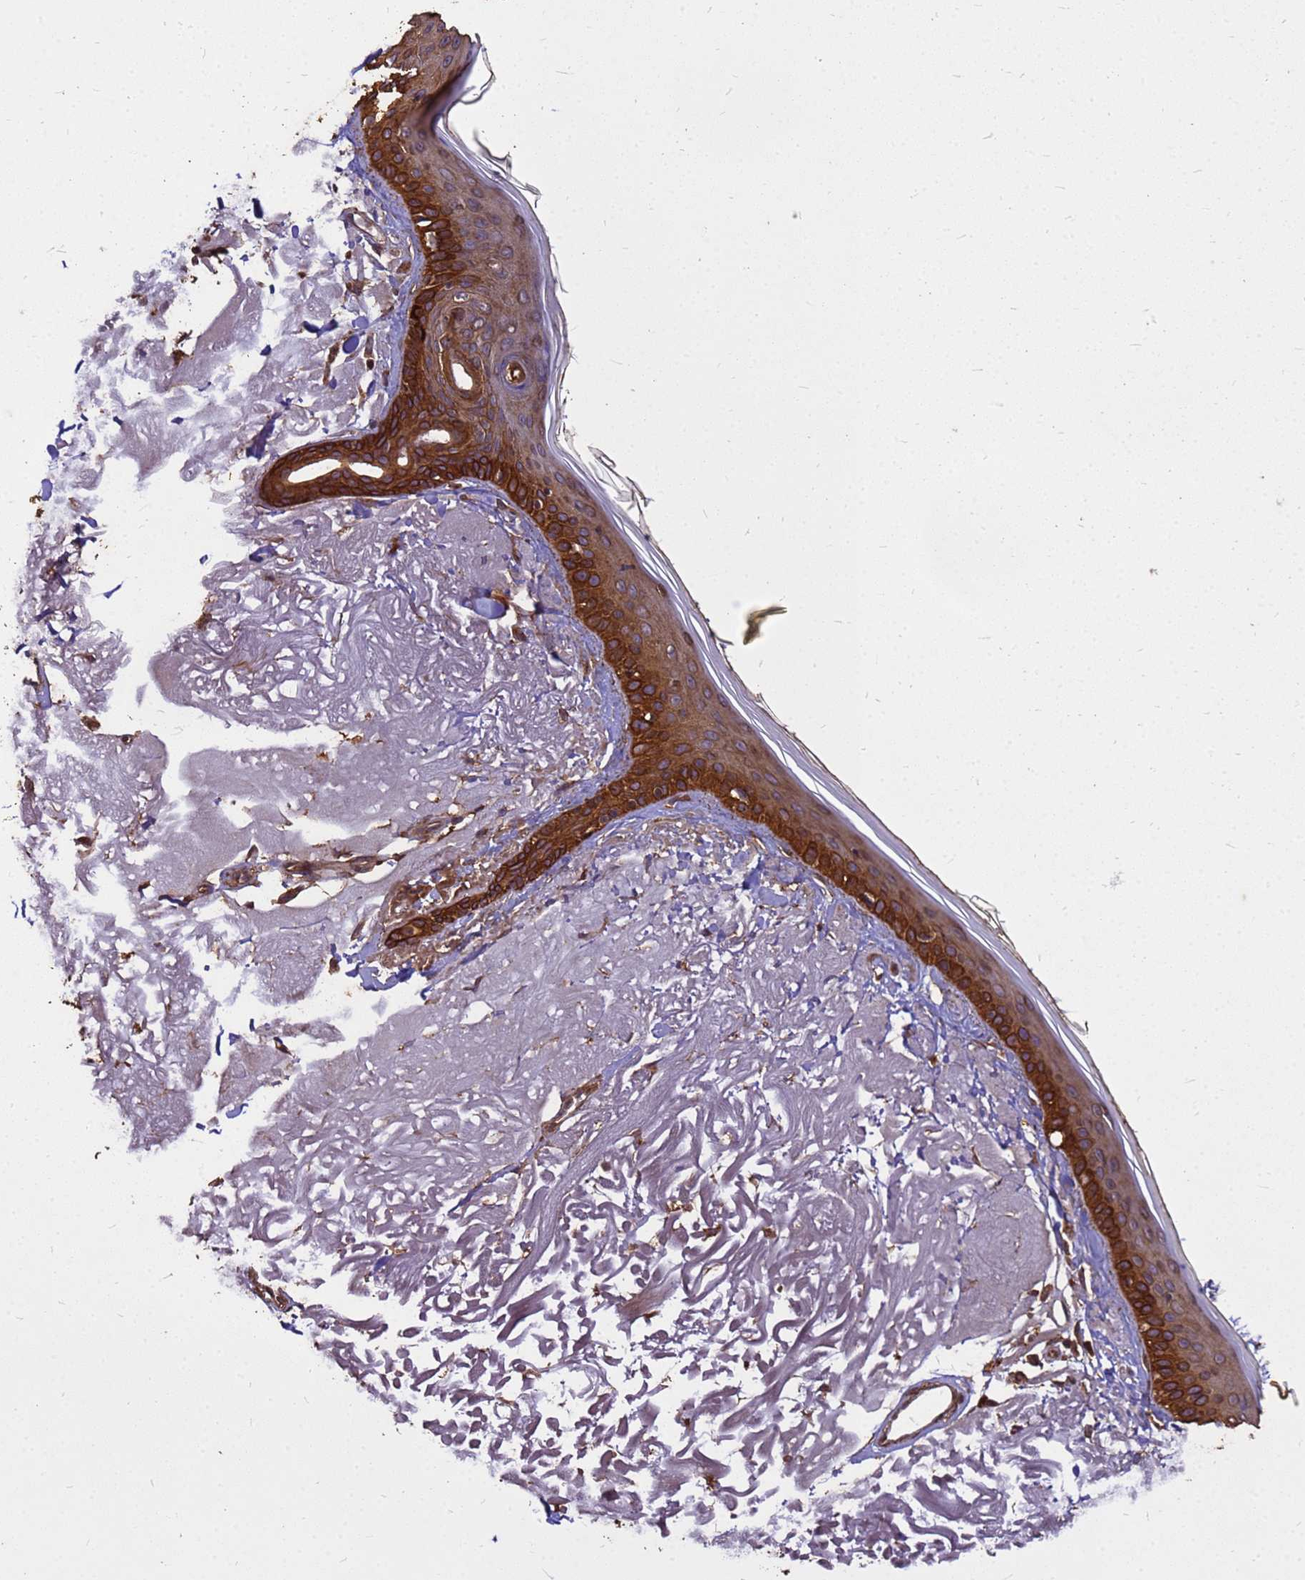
{"staining": {"intensity": "strong", "quantity": ">75%", "location": "cytoplasmic/membranous"}, "tissue": "skin", "cell_type": "Fibroblasts", "image_type": "normal", "snomed": [{"axis": "morphology", "description": "Normal tissue, NOS"}, {"axis": "topography", "description": "Skin"}, {"axis": "topography", "description": "Skeletal muscle"}], "caption": "Protein expression by immunohistochemistry reveals strong cytoplasmic/membranous positivity in approximately >75% of fibroblasts in normal skin. The staining was performed using DAB (3,3'-diaminobenzidine), with brown indicating positive protein expression. Nuclei are stained blue with hematoxylin.", "gene": "ZNF618", "patient": {"sex": "male", "age": 83}}